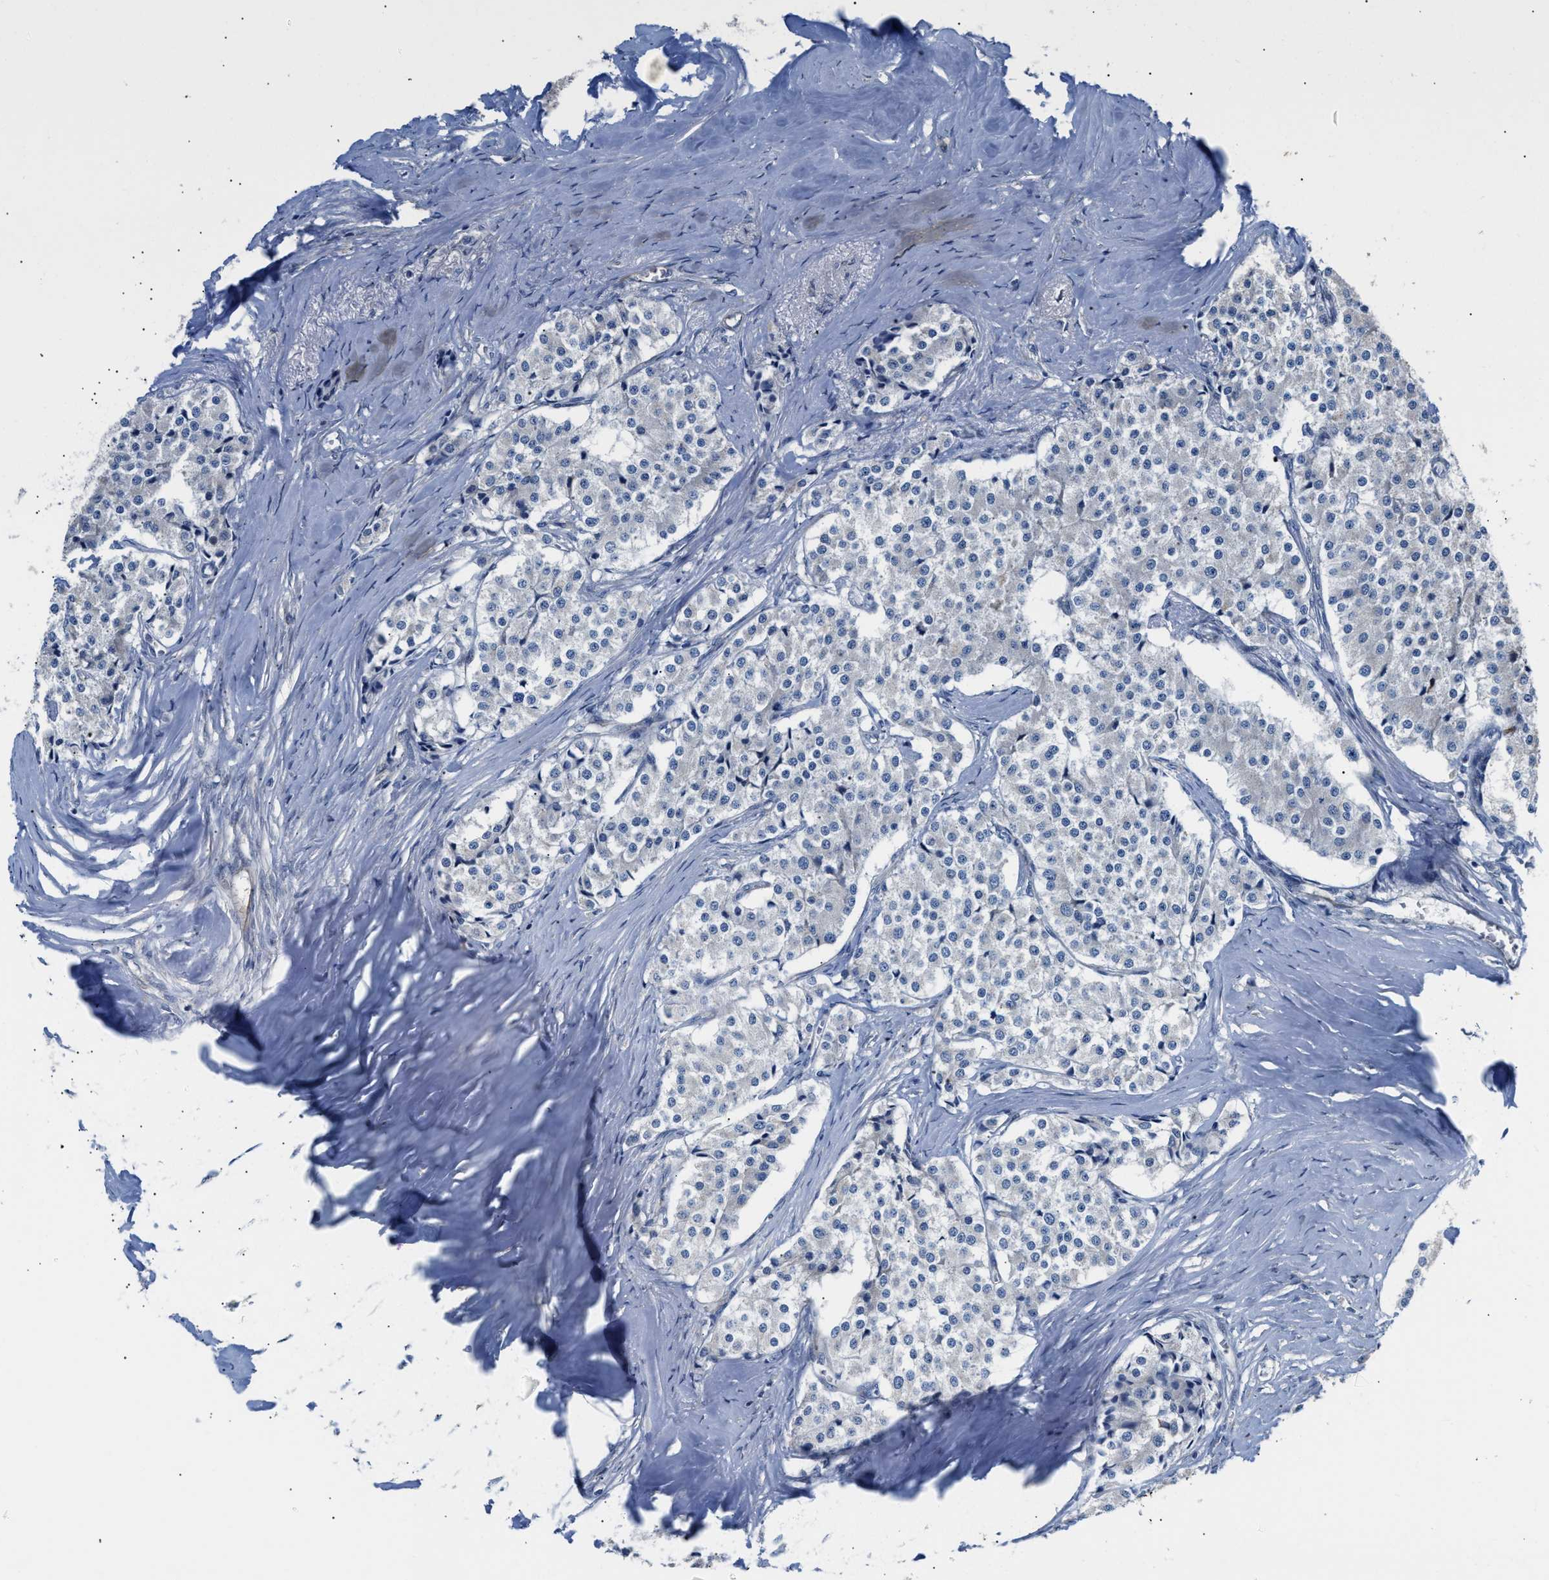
{"staining": {"intensity": "negative", "quantity": "none", "location": "none"}, "tissue": "carcinoid", "cell_type": "Tumor cells", "image_type": "cancer", "snomed": [{"axis": "morphology", "description": "Carcinoid, malignant, NOS"}, {"axis": "topography", "description": "Colon"}], "caption": "This image is of malignant carcinoid stained with IHC to label a protein in brown with the nuclei are counter-stained blue. There is no staining in tumor cells.", "gene": "TFPI", "patient": {"sex": "female", "age": 52}}